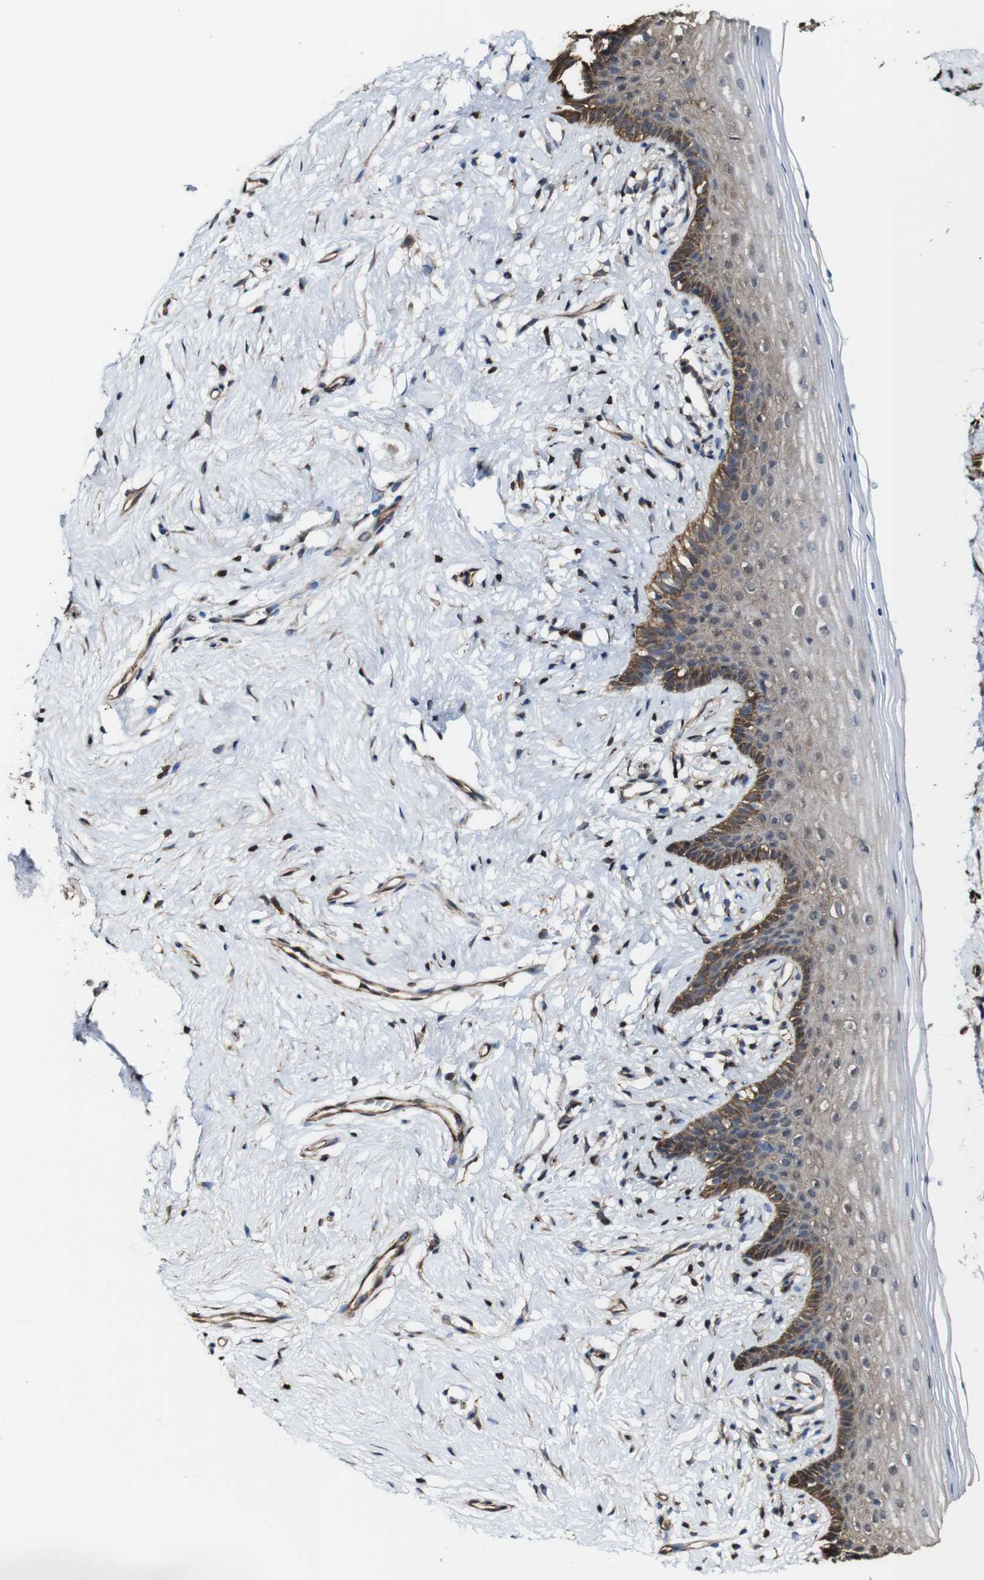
{"staining": {"intensity": "moderate", "quantity": ">75%", "location": "cytoplasmic/membranous"}, "tissue": "vagina", "cell_type": "Squamous epithelial cells", "image_type": "normal", "snomed": [{"axis": "morphology", "description": "Normal tissue, NOS"}, {"axis": "topography", "description": "Vagina"}], "caption": "Vagina stained with DAB IHC displays medium levels of moderate cytoplasmic/membranous positivity in about >75% of squamous epithelial cells. Using DAB (3,3'-diaminobenzidine) (brown) and hematoxylin (blue) stains, captured at high magnification using brightfield microscopy.", "gene": "PTPRR", "patient": {"sex": "female", "age": 44}}